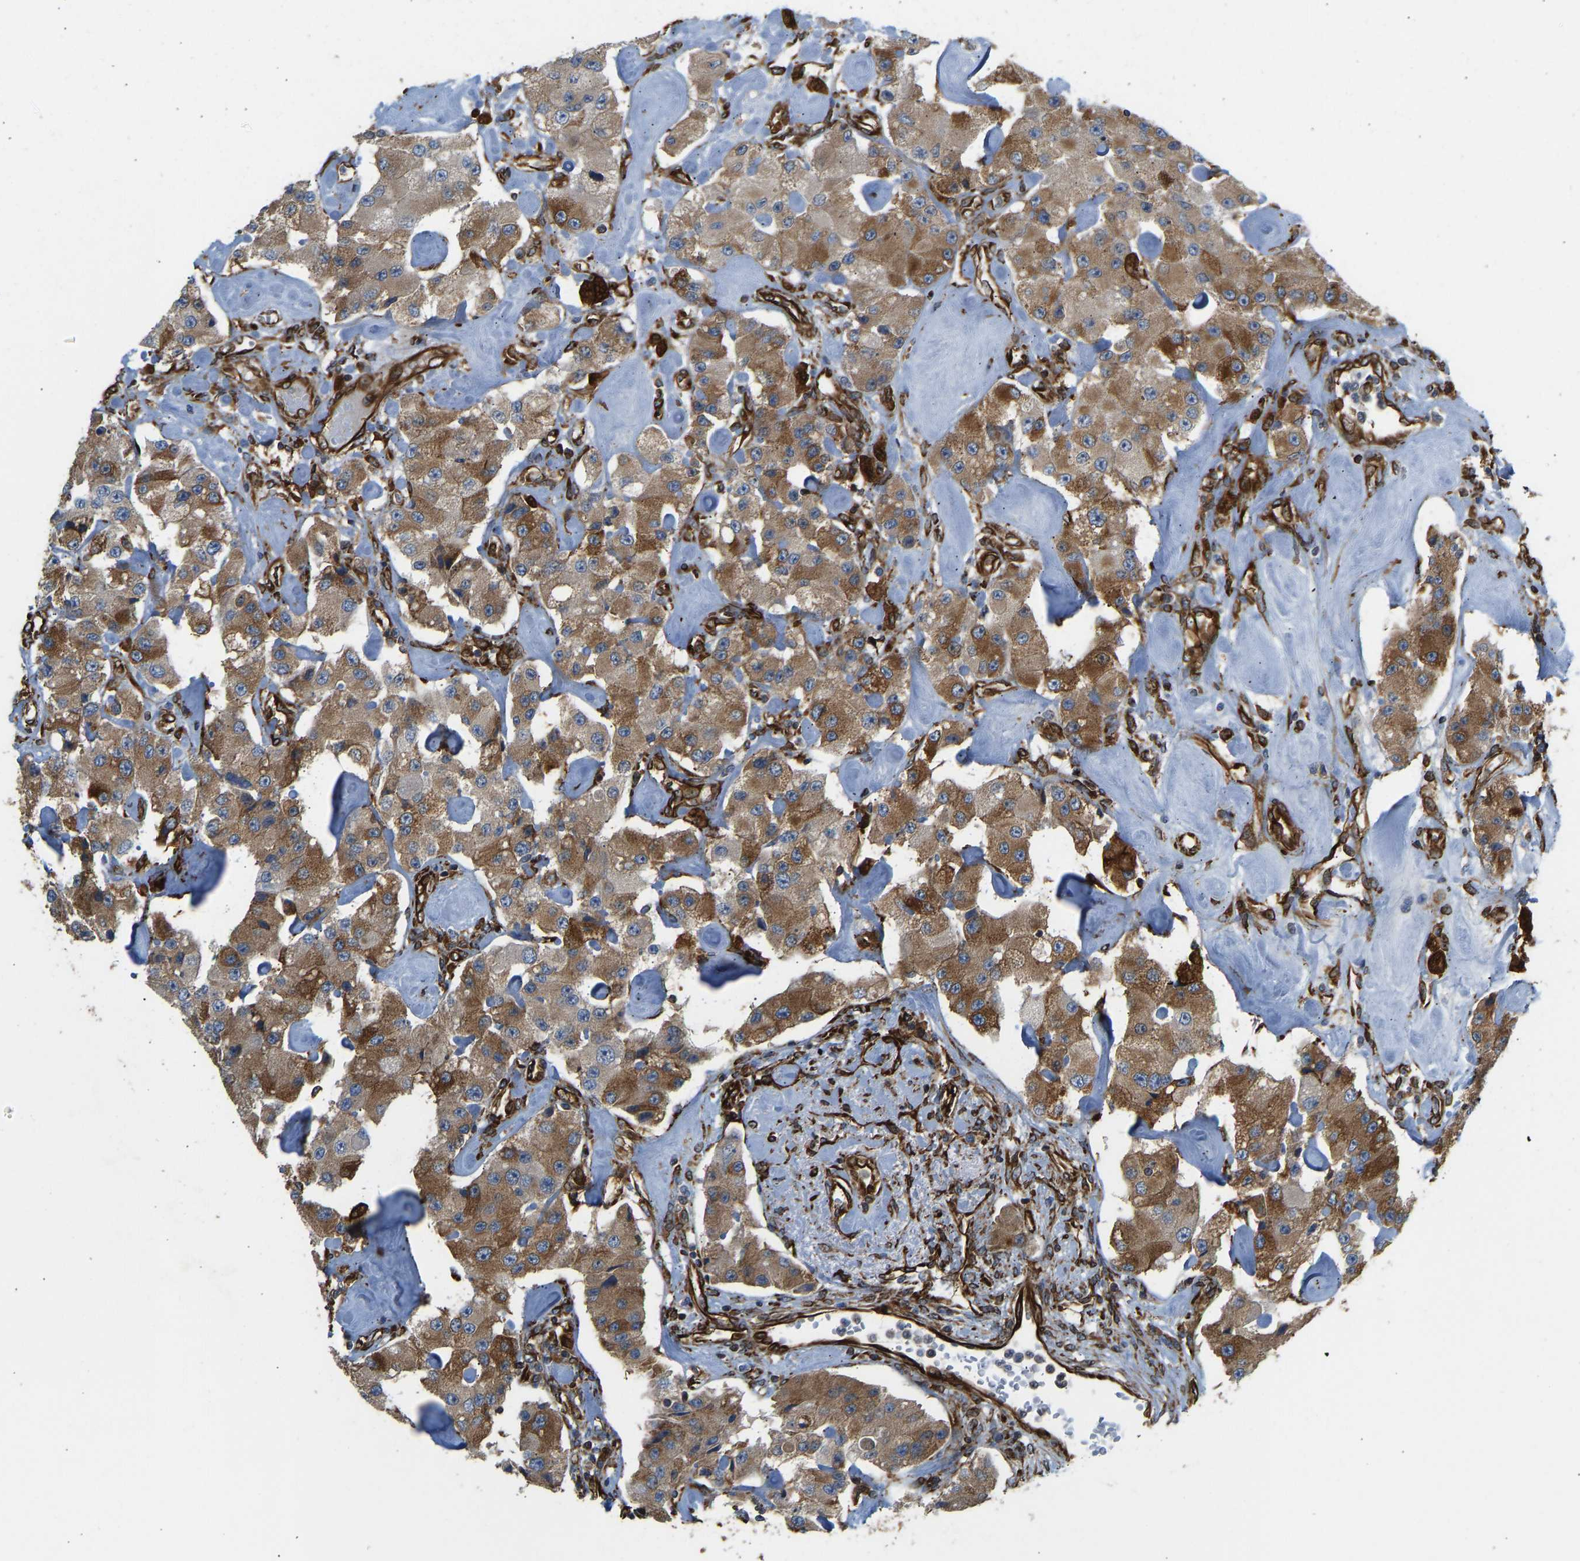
{"staining": {"intensity": "moderate", "quantity": ">75%", "location": "cytoplasmic/membranous"}, "tissue": "carcinoid", "cell_type": "Tumor cells", "image_type": "cancer", "snomed": [{"axis": "morphology", "description": "Carcinoid, malignant, NOS"}, {"axis": "topography", "description": "Pancreas"}], "caption": "Human carcinoid (malignant) stained with a brown dye shows moderate cytoplasmic/membranous positive positivity in about >75% of tumor cells.", "gene": "BEX3", "patient": {"sex": "male", "age": 41}}